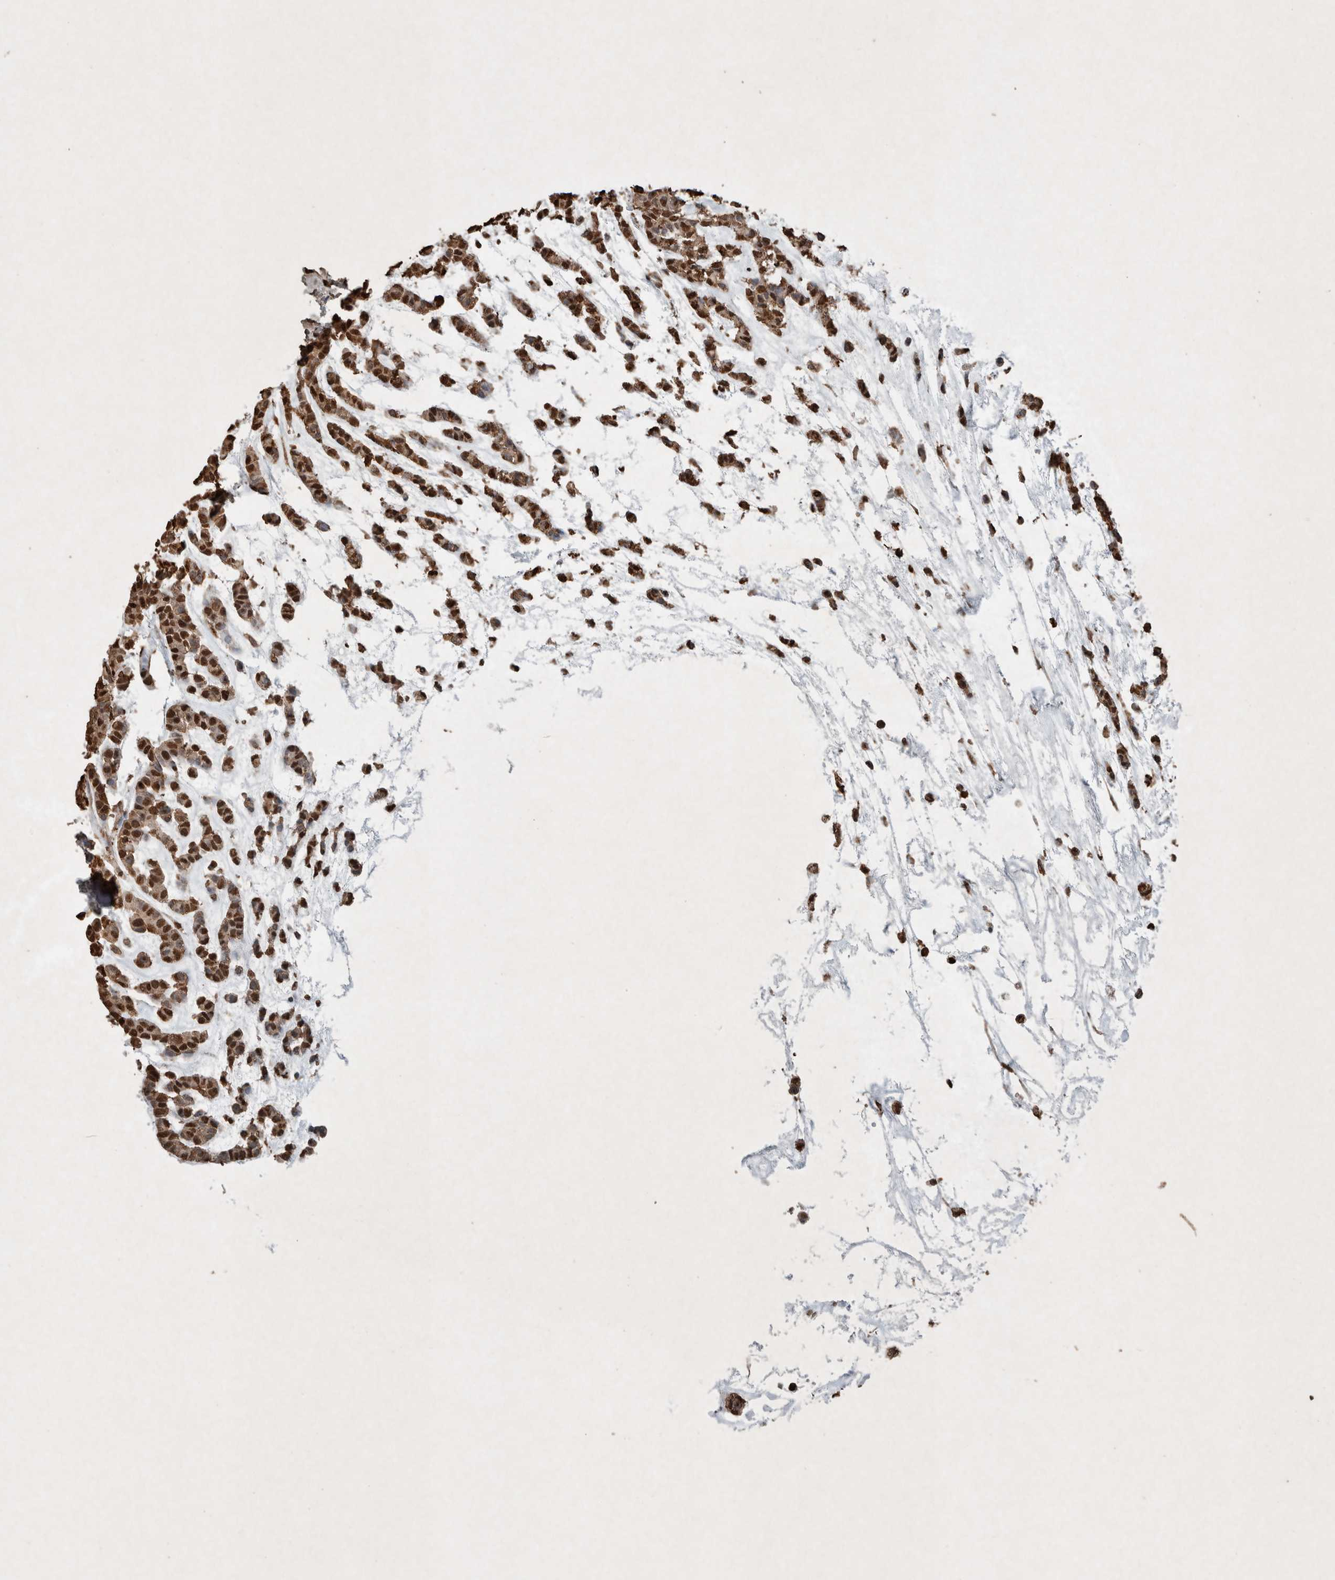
{"staining": {"intensity": "strong", "quantity": ">75%", "location": "nuclear"}, "tissue": "head and neck cancer", "cell_type": "Tumor cells", "image_type": "cancer", "snomed": [{"axis": "morphology", "description": "Adenocarcinoma, NOS"}, {"axis": "morphology", "description": "Adenoma, NOS"}, {"axis": "topography", "description": "Head-Neck"}], "caption": "A histopathology image showing strong nuclear positivity in about >75% of tumor cells in adenoma (head and neck), as visualized by brown immunohistochemical staining.", "gene": "FSTL3", "patient": {"sex": "female", "age": 55}}